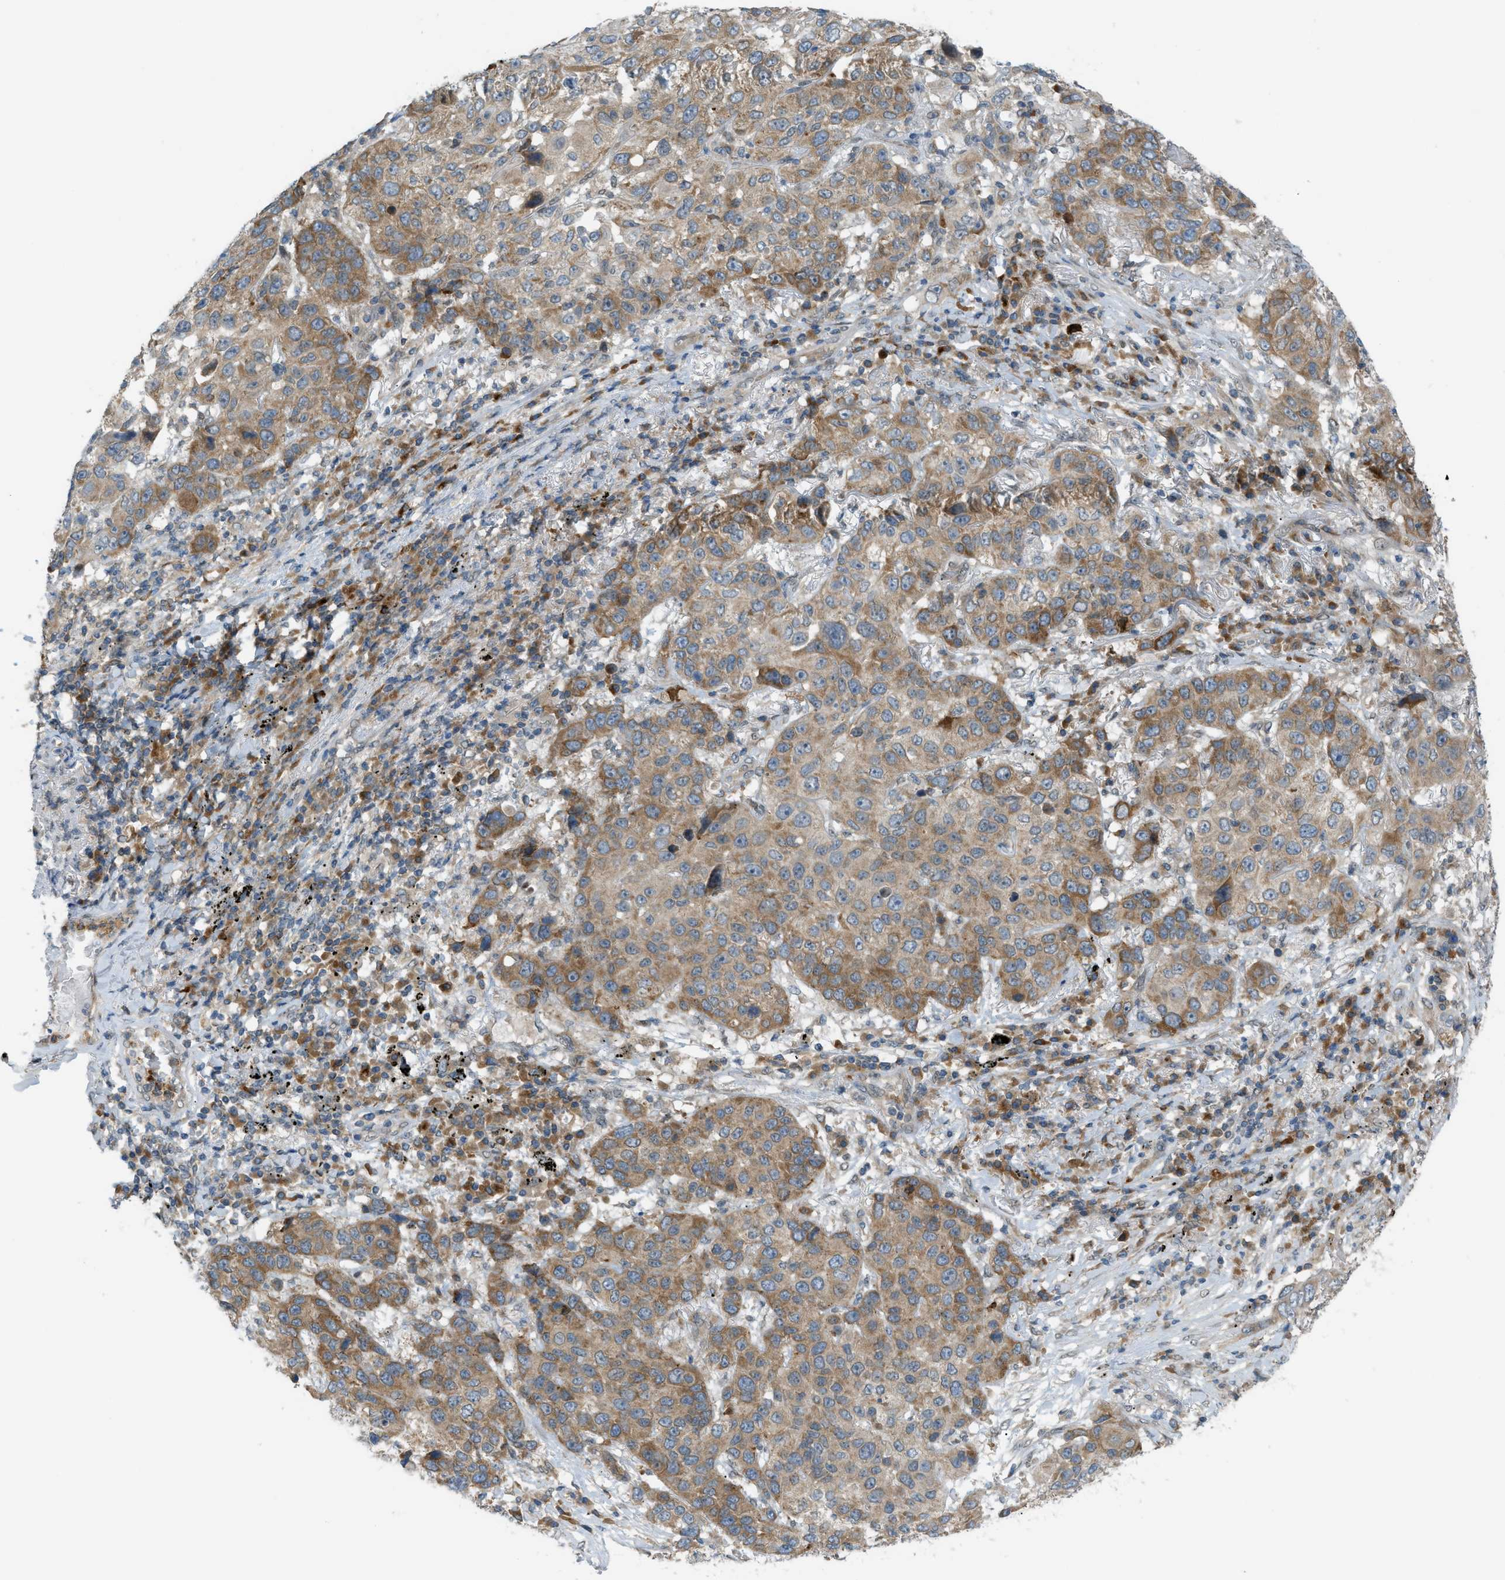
{"staining": {"intensity": "moderate", "quantity": ">75%", "location": "cytoplasmic/membranous"}, "tissue": "lung cancer", "cell_type": "Tumor cells", "image_type": "cancer", "snomed": [{"axis": "morphology", "description": "Squamous cell carcinoma, NOS"}, {"axis": "topography", "description": "Lung"}], "caption": "Immunohistochemistry micrograph of neoplastic tissue: lung cancer (squamous cell carcinoma) stained using IHC exhibits medium levels of moderate protein expression localized specifically in the cytoplasmic/membranous of tumor cells, appearing as a cytoplasmic/membranous brown color.", "gene": "DYRK1A", "patient": {"sex": "male", "age": 57}}